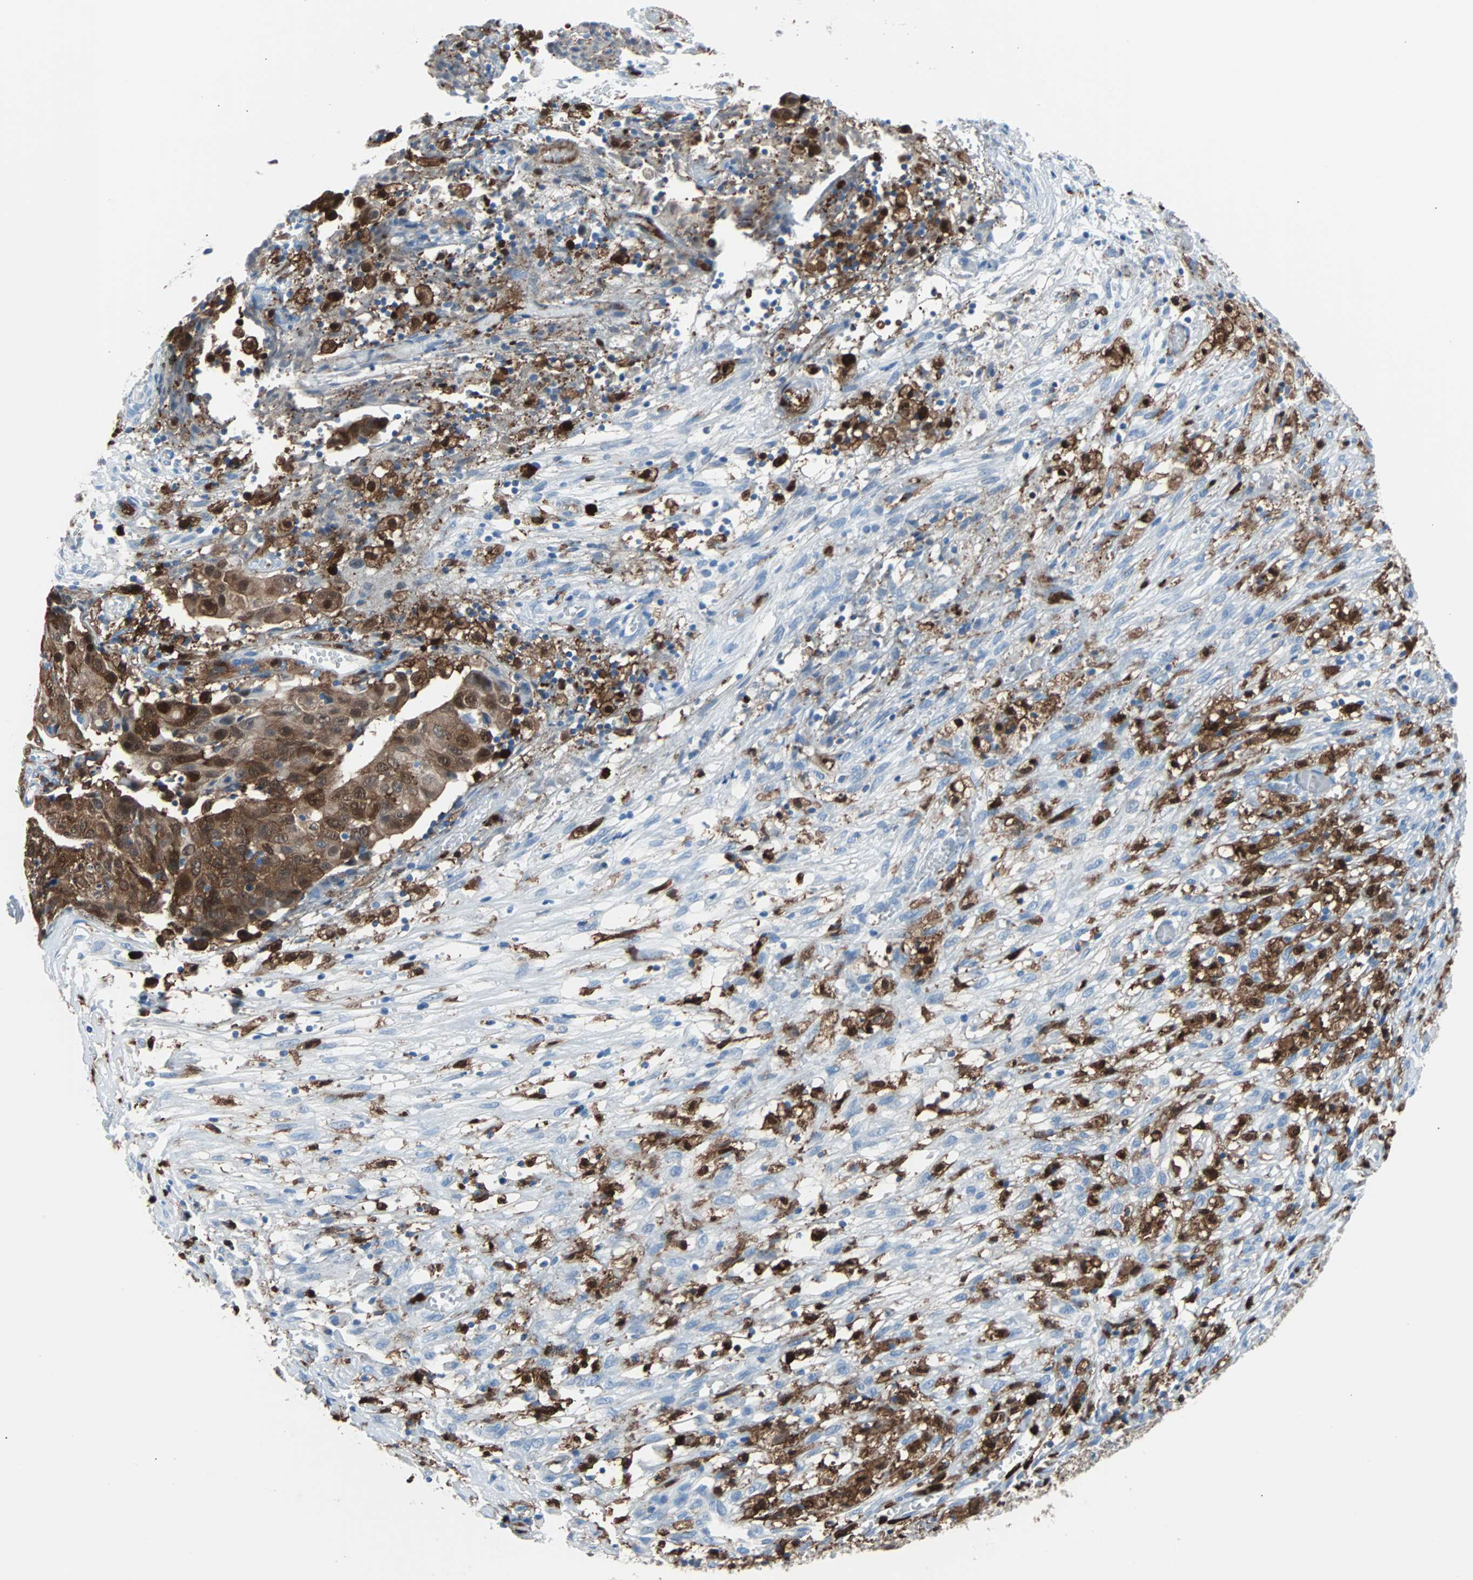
{"staining": {"intensity": "strong", "quantity": ">75%", "location": "cytoplasmic/membranous"}, "tissue": "ovarian cancer", "cell_type": "Tumor cells", "image_type": "cancer", "snomed": [{"axis": "morphology", "description": "Carcinoma, endometroid"}, {"axis": "topography", "description": "Ovary"}], "caption": "Brown immunohistochemical staining in human ovarian endometroid carcinoma displays strong cytoplasmic/membranous staining in about >75% of tumor cells.", "gene": "SYK", "patient": {"sex": "female", "age": 42}}